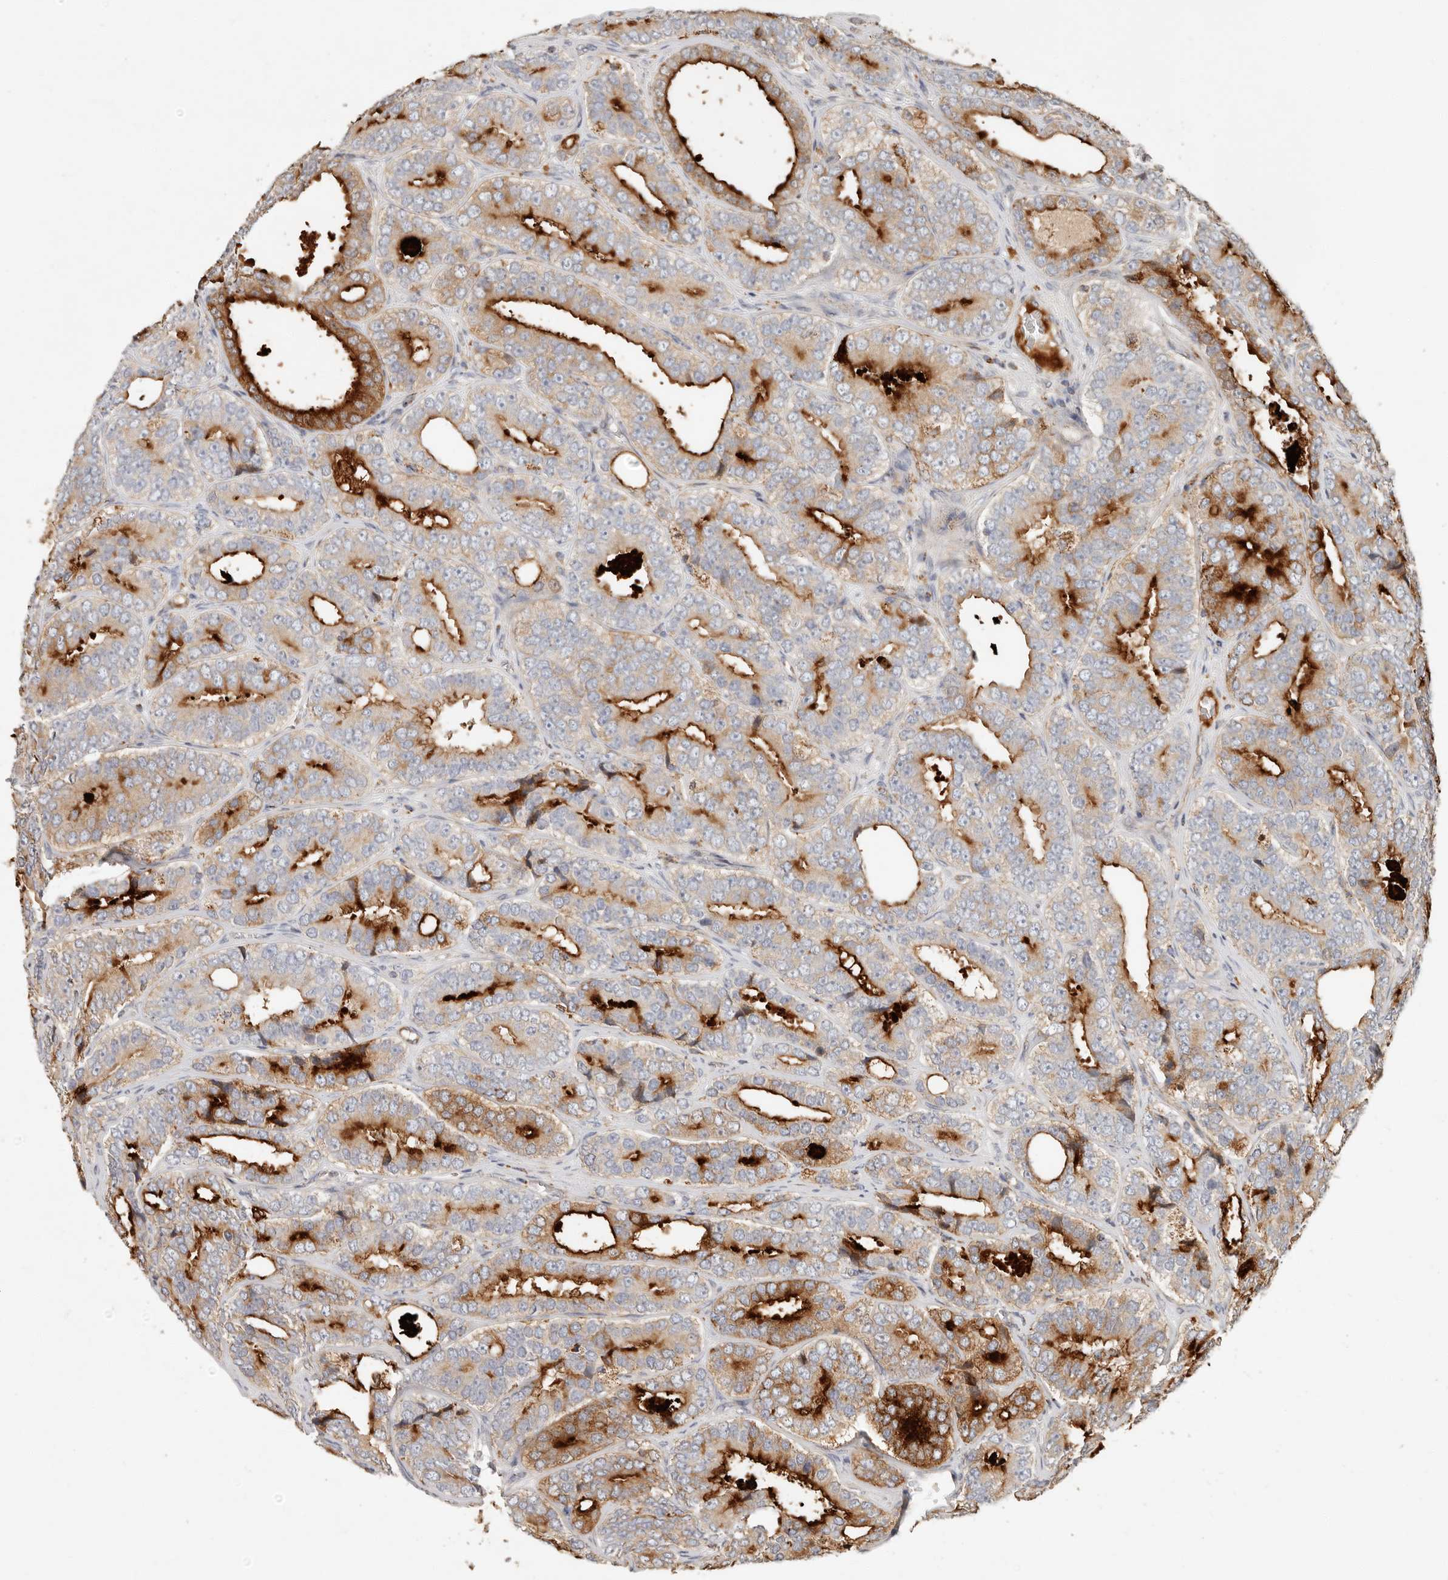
{"staining": {"intensity": "strong", "quantity": "25%-75%", "location": "cytoplasmic/membranous"}, "tissue": "prostate cancer", "cell_type": "Tumor cells", "image_type": "cancer", "snomed": [{"axis": "morphology", "description": "Adenocarcinoma, High grade"}, {"axis": "topography", "description": "Prostate"}], "caption": "Immunohistochemistry of human prostate high-grade adenocarcinoma displays high levels of strong cytoplasmic/membranous expression in approximately 25%-75% of tumor cells. The staining was performed using DAB (3,3'-diaminobenzidine) to visualize the protein expression in brown, while the nuclei were stained in blue with hematoxylin (Magnification: 20x).", "gene": "ARHGEF10L", "patient": {"sex": "male", "age": 56}}